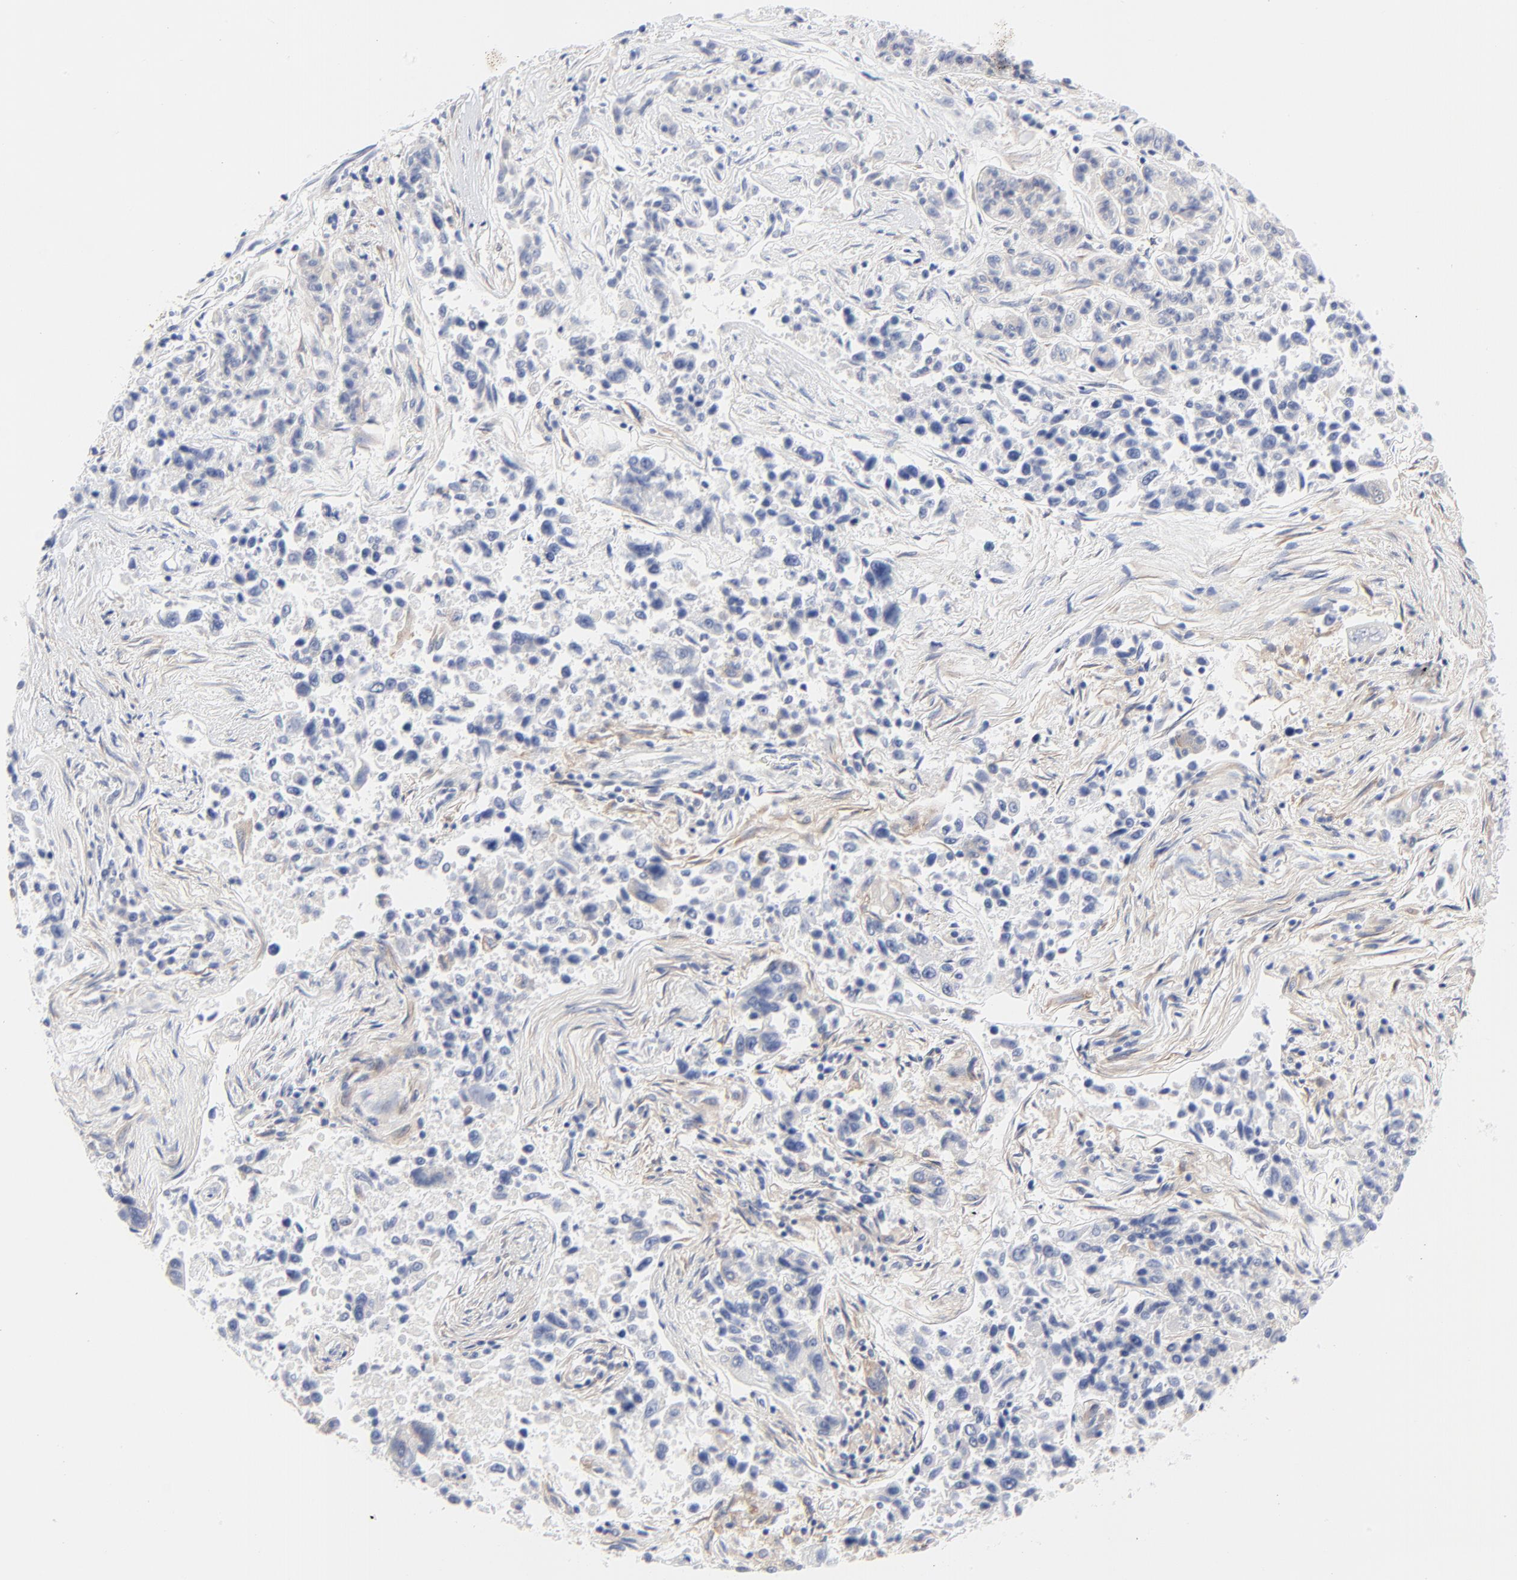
{"staining": {"intensity": "weak", "quantity": "25%-75%", "location": "cytoplasmic/membranous"}, "tissue": "lung cancer", "cell_type": "Tumor cells", "image_type": "cancer", "snomed": [{"axis": "morphology", "description": "Adenocarcinoma, NOS"}, {"axis": "topography", "description": "Lung"}], "caption": "Lung cancer (adenocarcinoma) was stained to show a protein in brown. There is low levels of weak cytoplasmic/membranous staining in approximately 25%-75% of tumor cells.", "gene": "STAT2", "patient": {"sex": "male", "age": 84}}